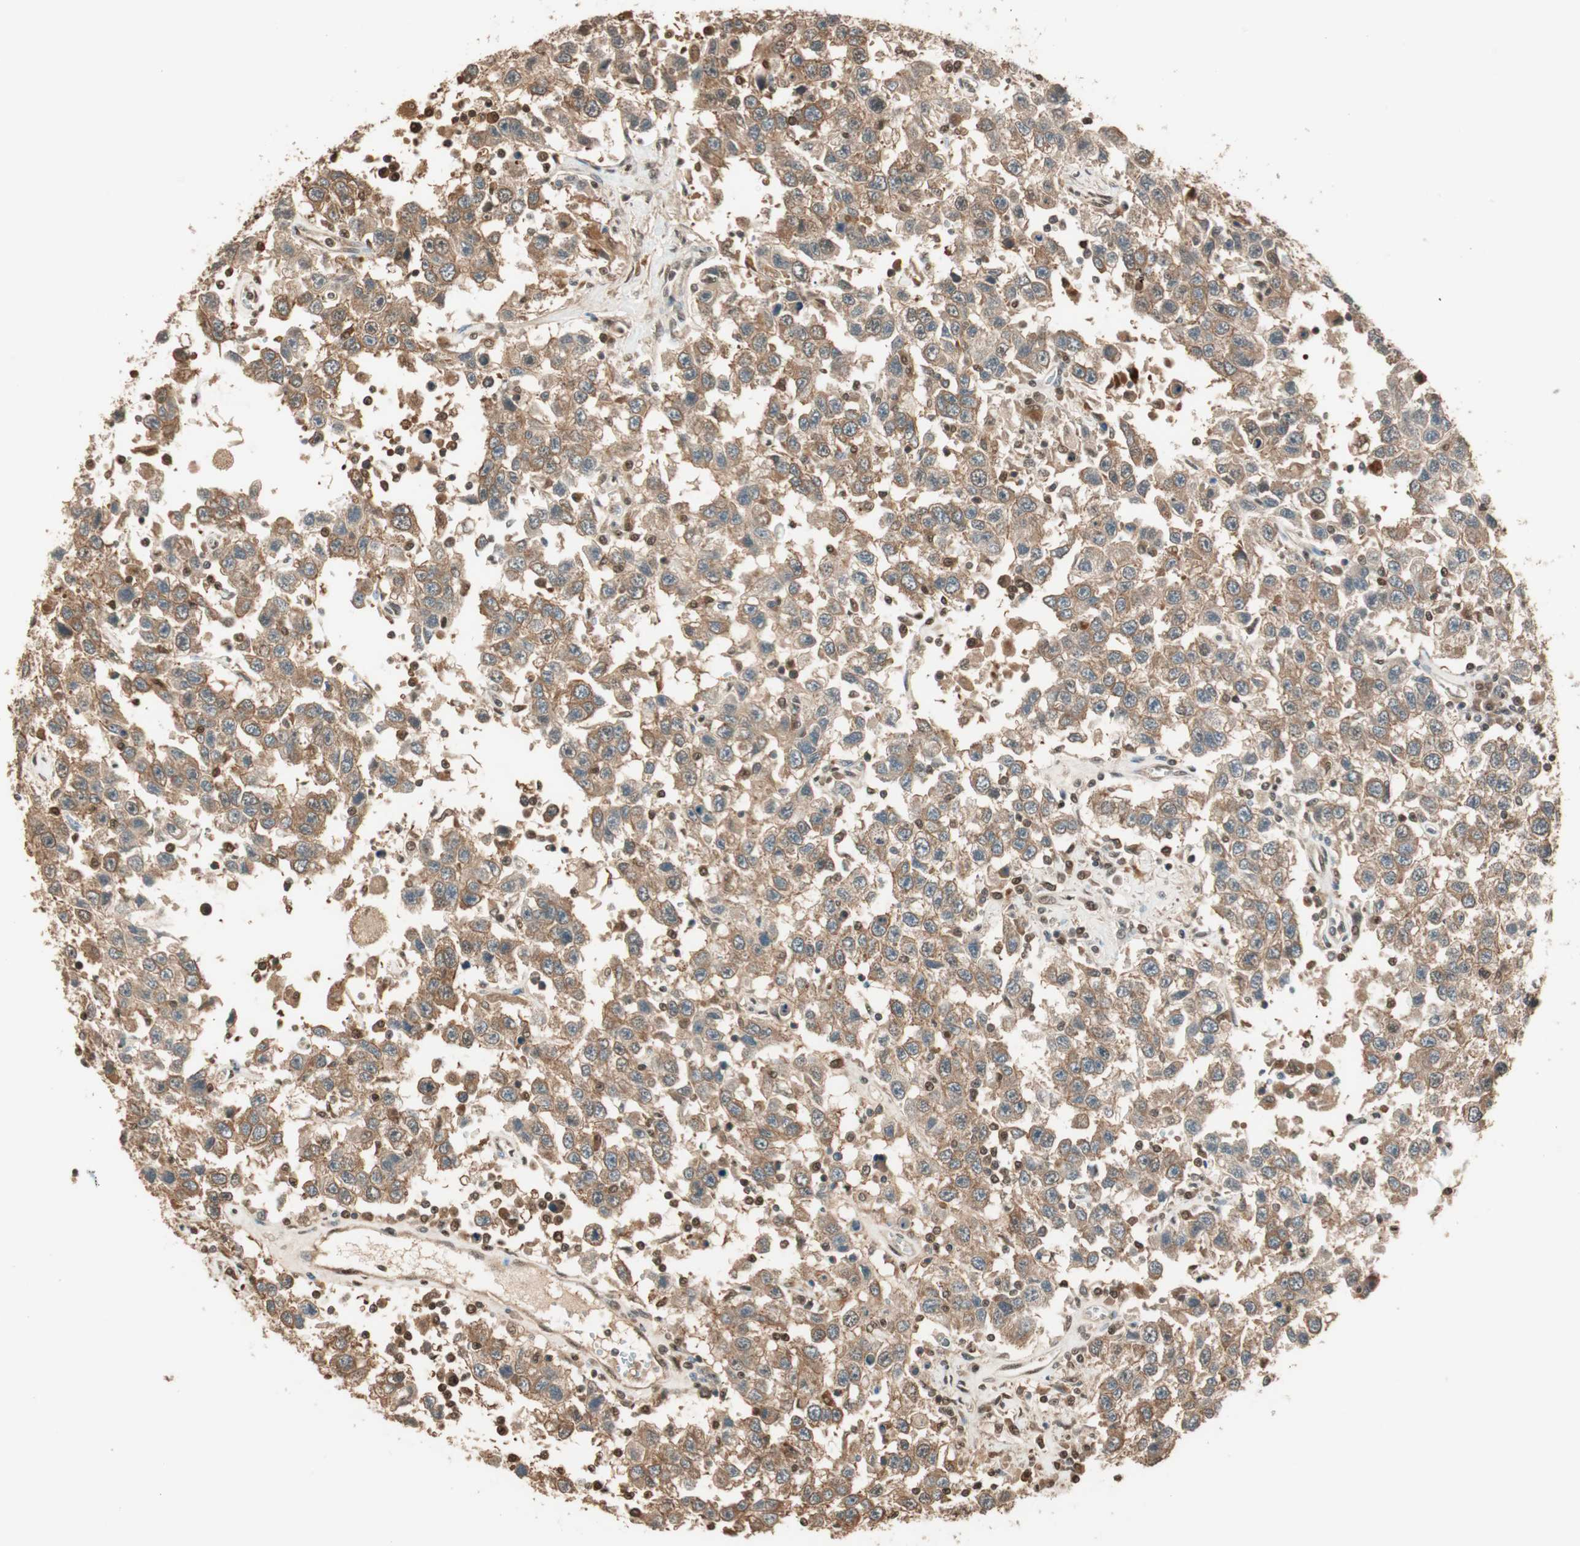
{"staining": {"intensity": "moderate", "quantity": ">75%", "location": "cytoplasmic/membranous"}, "tissue": "testis cancer", "cell_type": "Tumor cells", "image_type": "cancer", "snomed": [{"axis": "morphology", "description": "Seminoma, NOS"}, {"axis": "topography", "description": "Testis"}], "caption": "Brown immunohistochemical staining in human testis seminoma exhibits moderate cytoplasmic/membranous staining in approximately >75% of tumor cells. (Stains: DAB (3,3'-diaminobenzidine) in brown, nuclei in blue, Microscopy: brightfield microscopy at high magnification).", "gene": "ZNF443", "patient": {"sex": "male", "age": 41}}